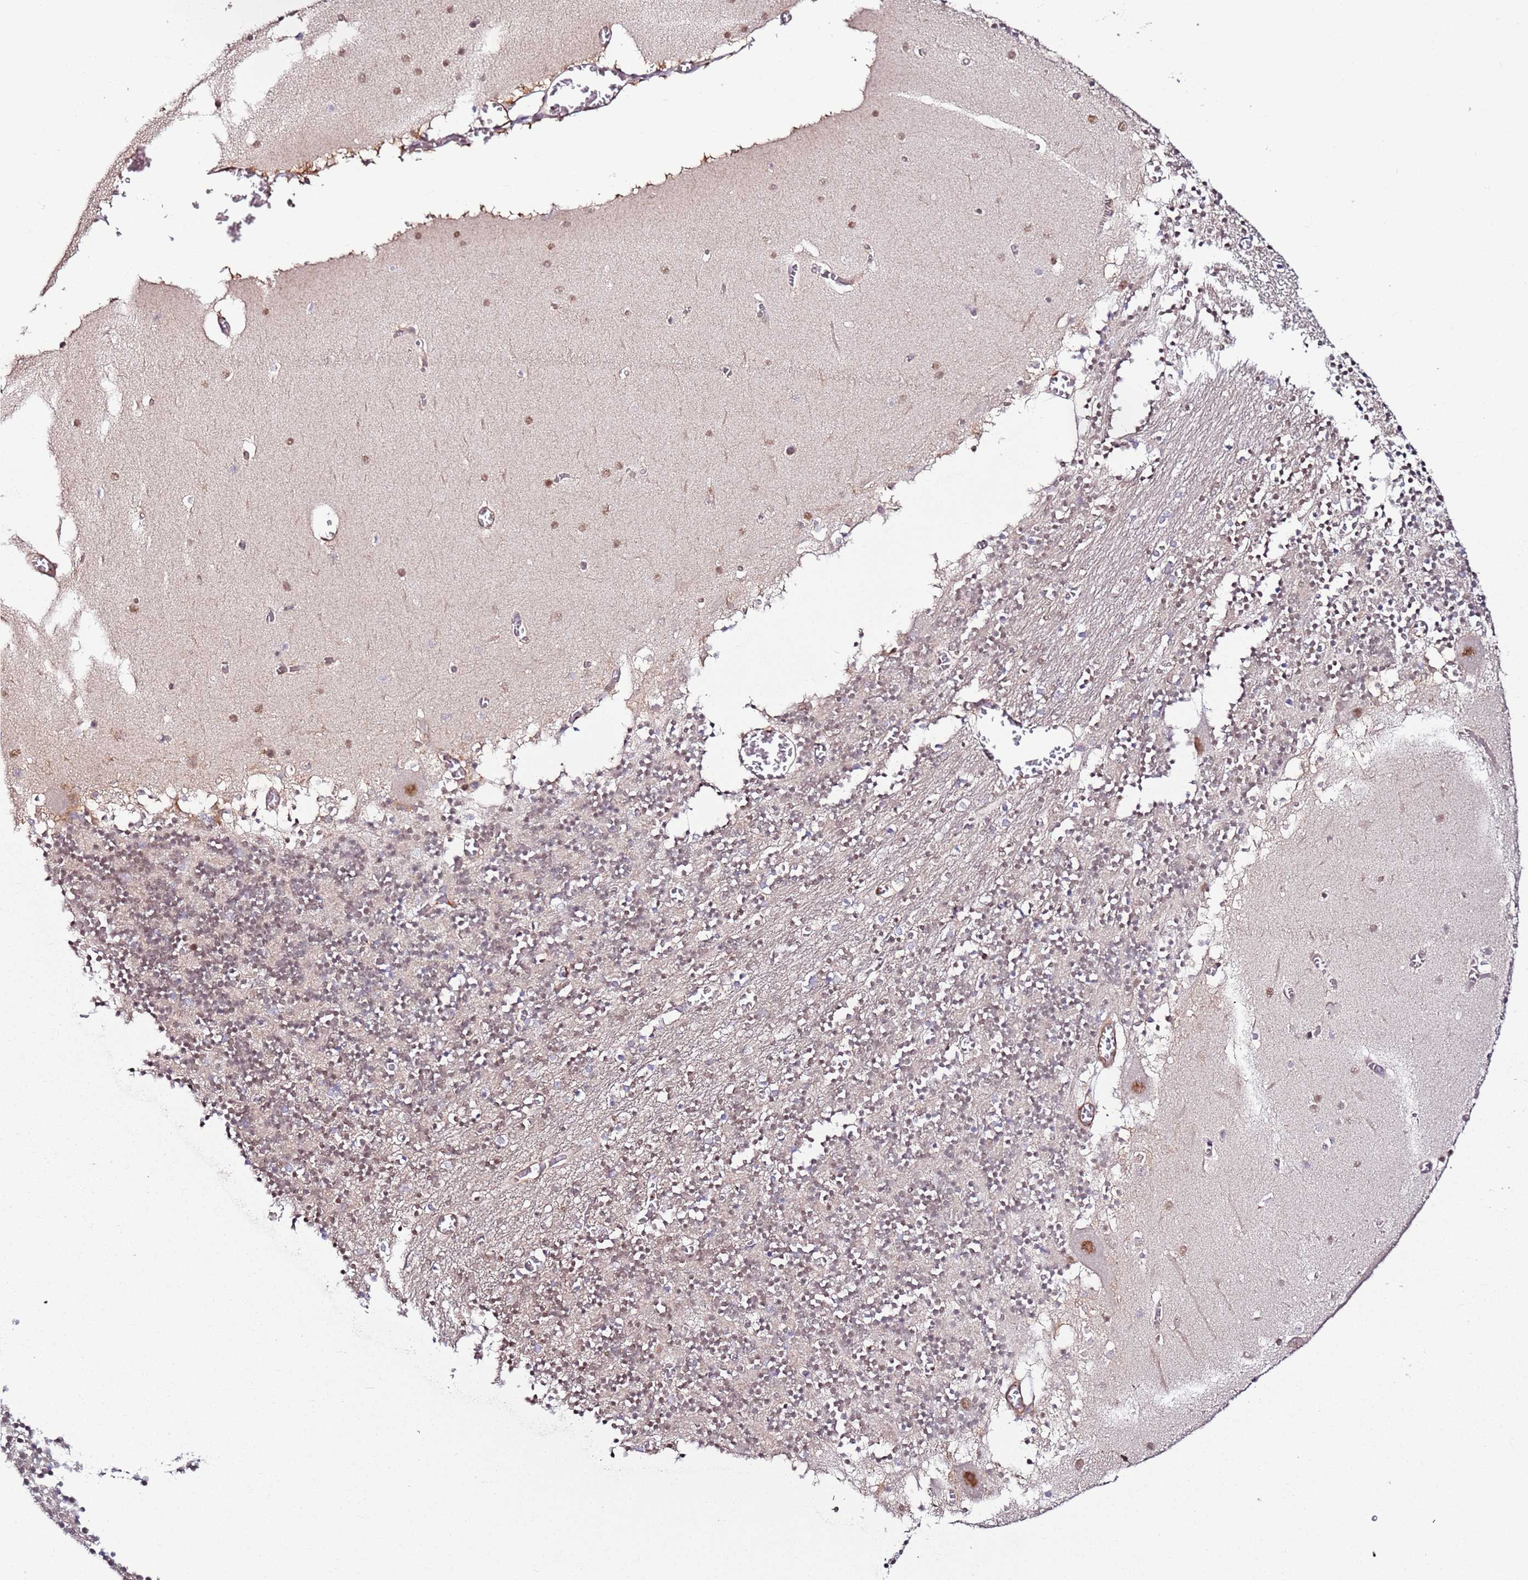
{"staining": {"intensity": "weak", "quantity": "<25%", "location": "nuclear"}, "tissue": "cerebellum", "cell_type": "Cells in granular layer", "image_type": "normal", "snomed": [{"axis": "morphology", "description": "Normal tissue, NOS"}, {"axis": "topography", "description": "Cerebellum"}], "caption": "The histopathology image exhibits no staining of cells in granular layer in benign cerebellum.", "gene": "CCNYL1", "patient": {"sex": "female", "age": 28}}